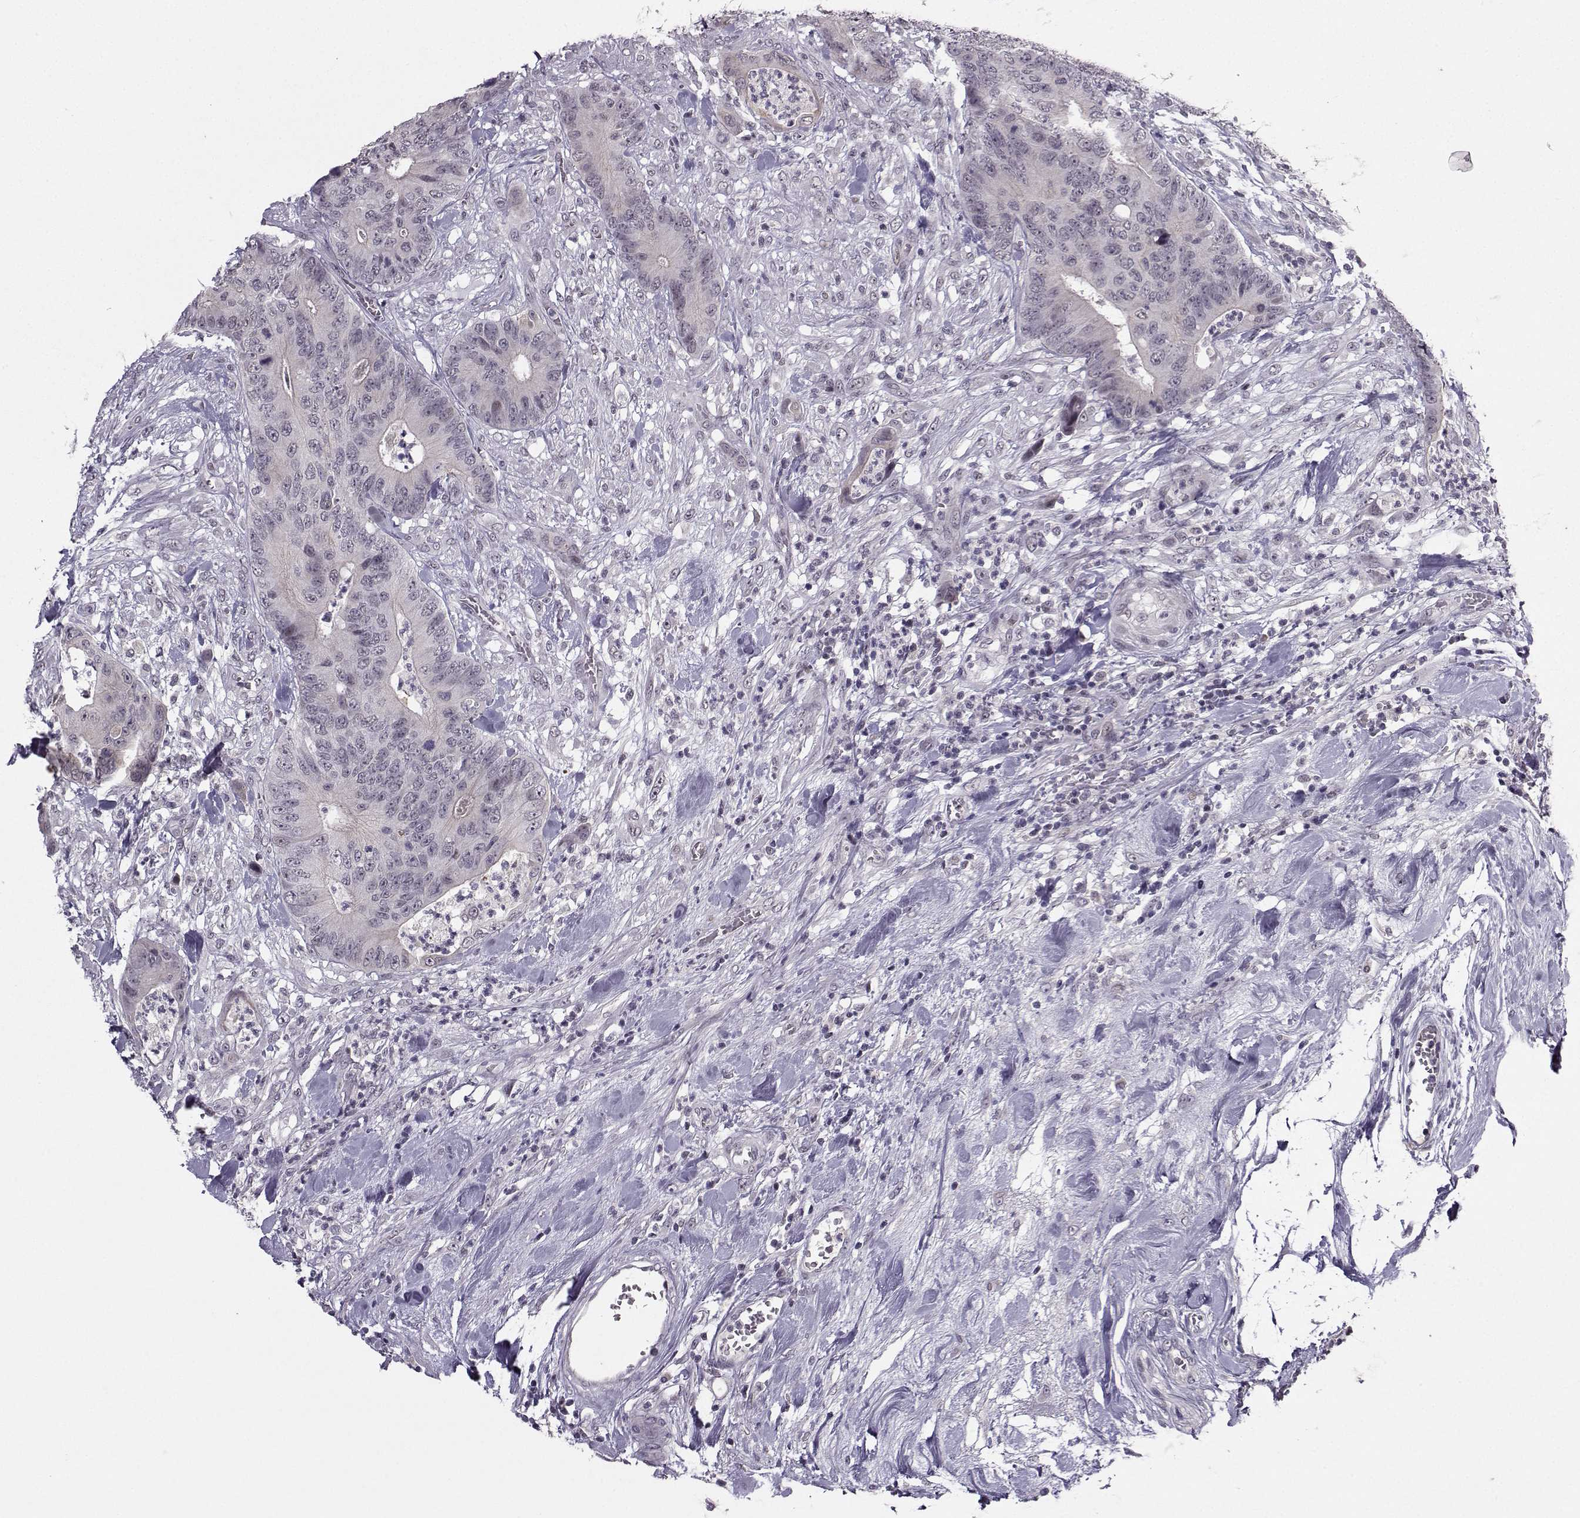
{"staining": {"intensity": "negative", "quantity": "none", "location": "none"}, "tissue": "colorectal cancer", "cell_type": "Tumor cells", "image_type": "cancer", "snomed": [{"axis": "morphology", "description": "Adenocarcinoma, NOS"}, {"axis": "topography", "description": "Colon"}], "caption": "High magnification brightfield microscopy of colorectal cancer stained with DAB (3,3'-diaminobenzidine) (brown) and counterstained with hematoxylin (blue): tumor cells show no significant staining. The staining was performed using DAB to visualize the protein expression in brown, while the nuclei were stained in blue with hematoxylin (Magnification: 20x).", "gene": "LIN28A", "patient": {"sex": "male", "age": 84}}